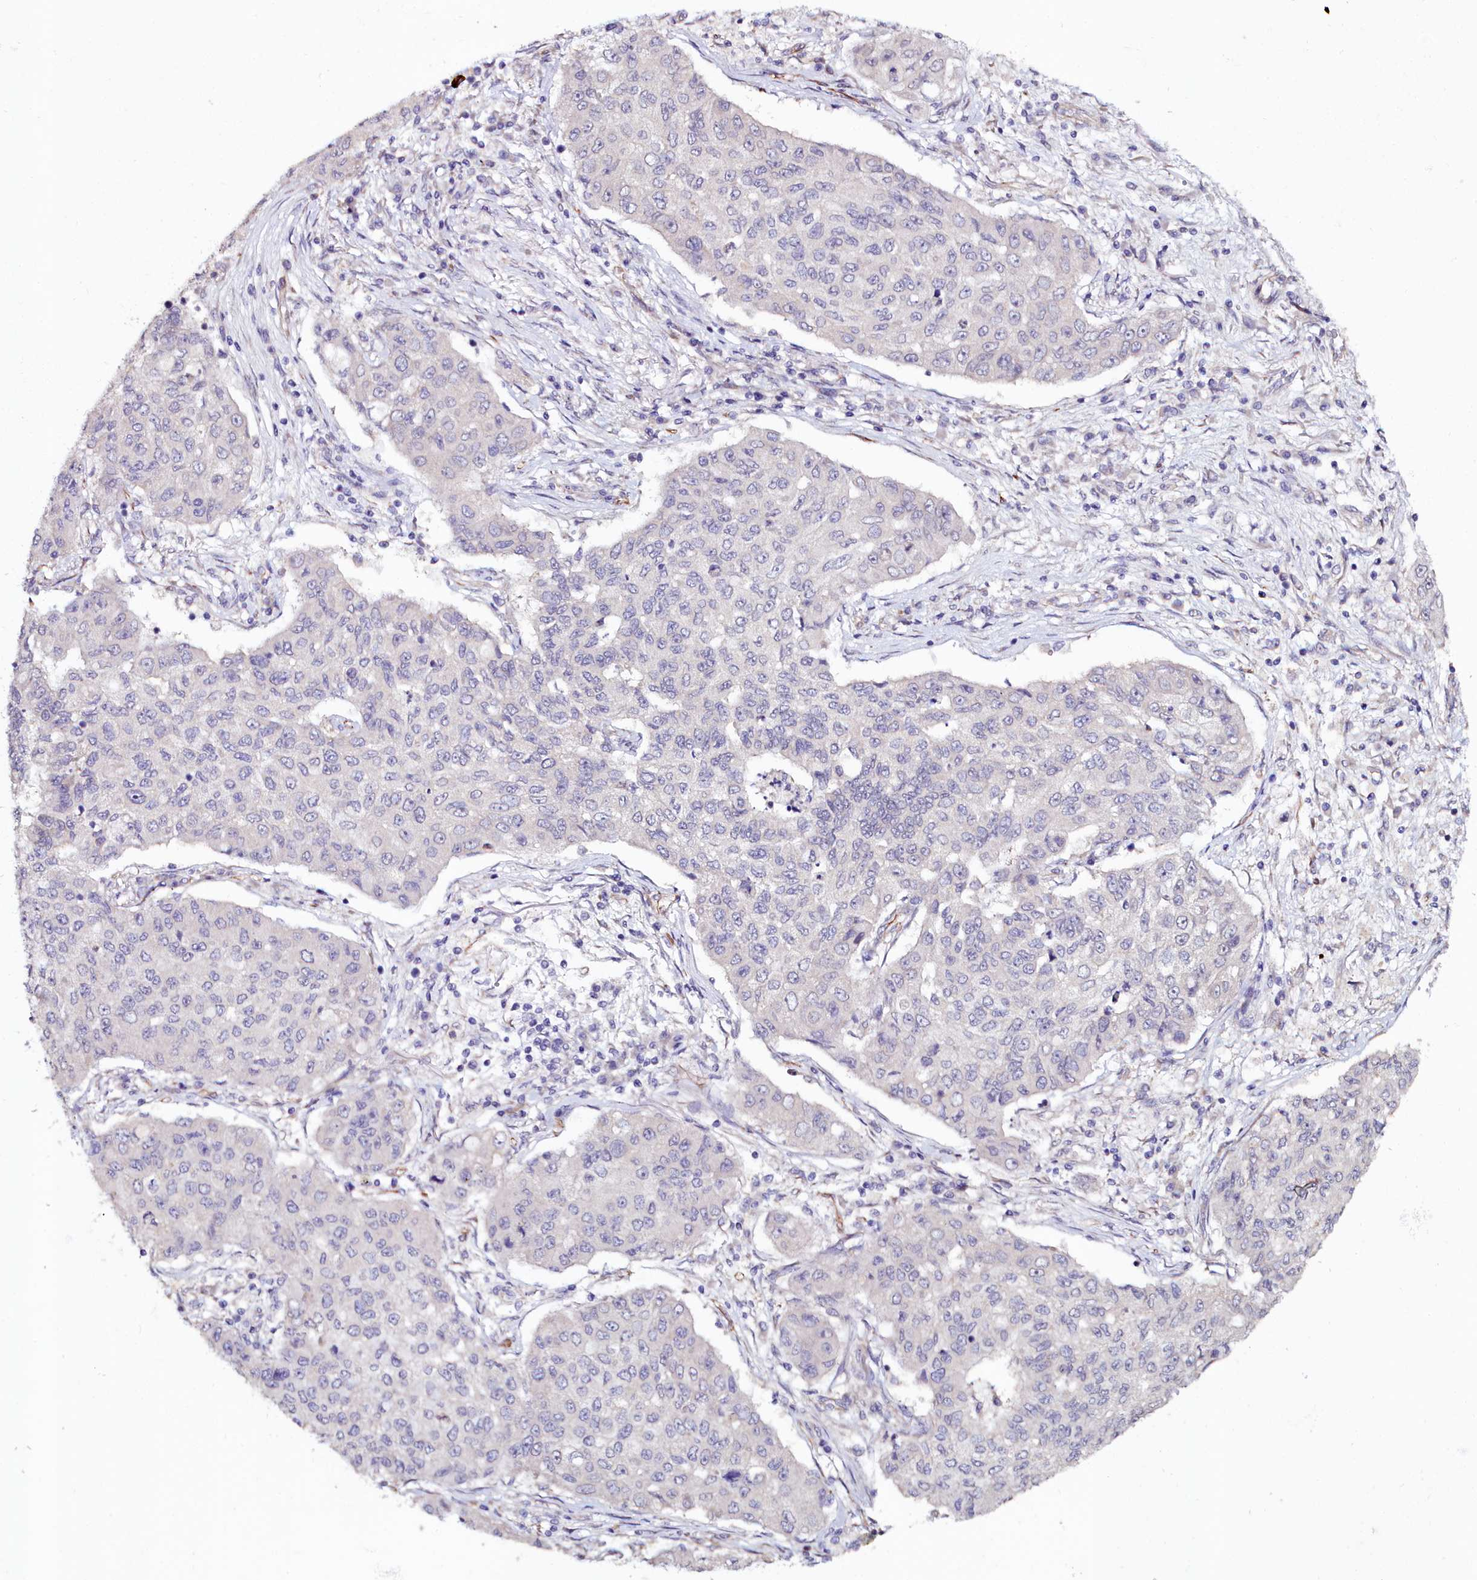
{"staining": {"intensity": "negative", "quantity": "none", "location": "none"}, "tissue": "lung cancer", "cell_type": "Tumor cells", "image_type": "cancer", "snomed": [{"axis": "morphology", "description": "Squamous cell carcinoma, NOS"}, {"axis": "topography", "description": "Lung"}], "caption": "Immunohistochemical staining of lung cancer (squamous cell carcinoma) reveals no significant expression in tumor cells.", "gene": "C4orf19", "patient": {"sex": "male", "age": 74}}